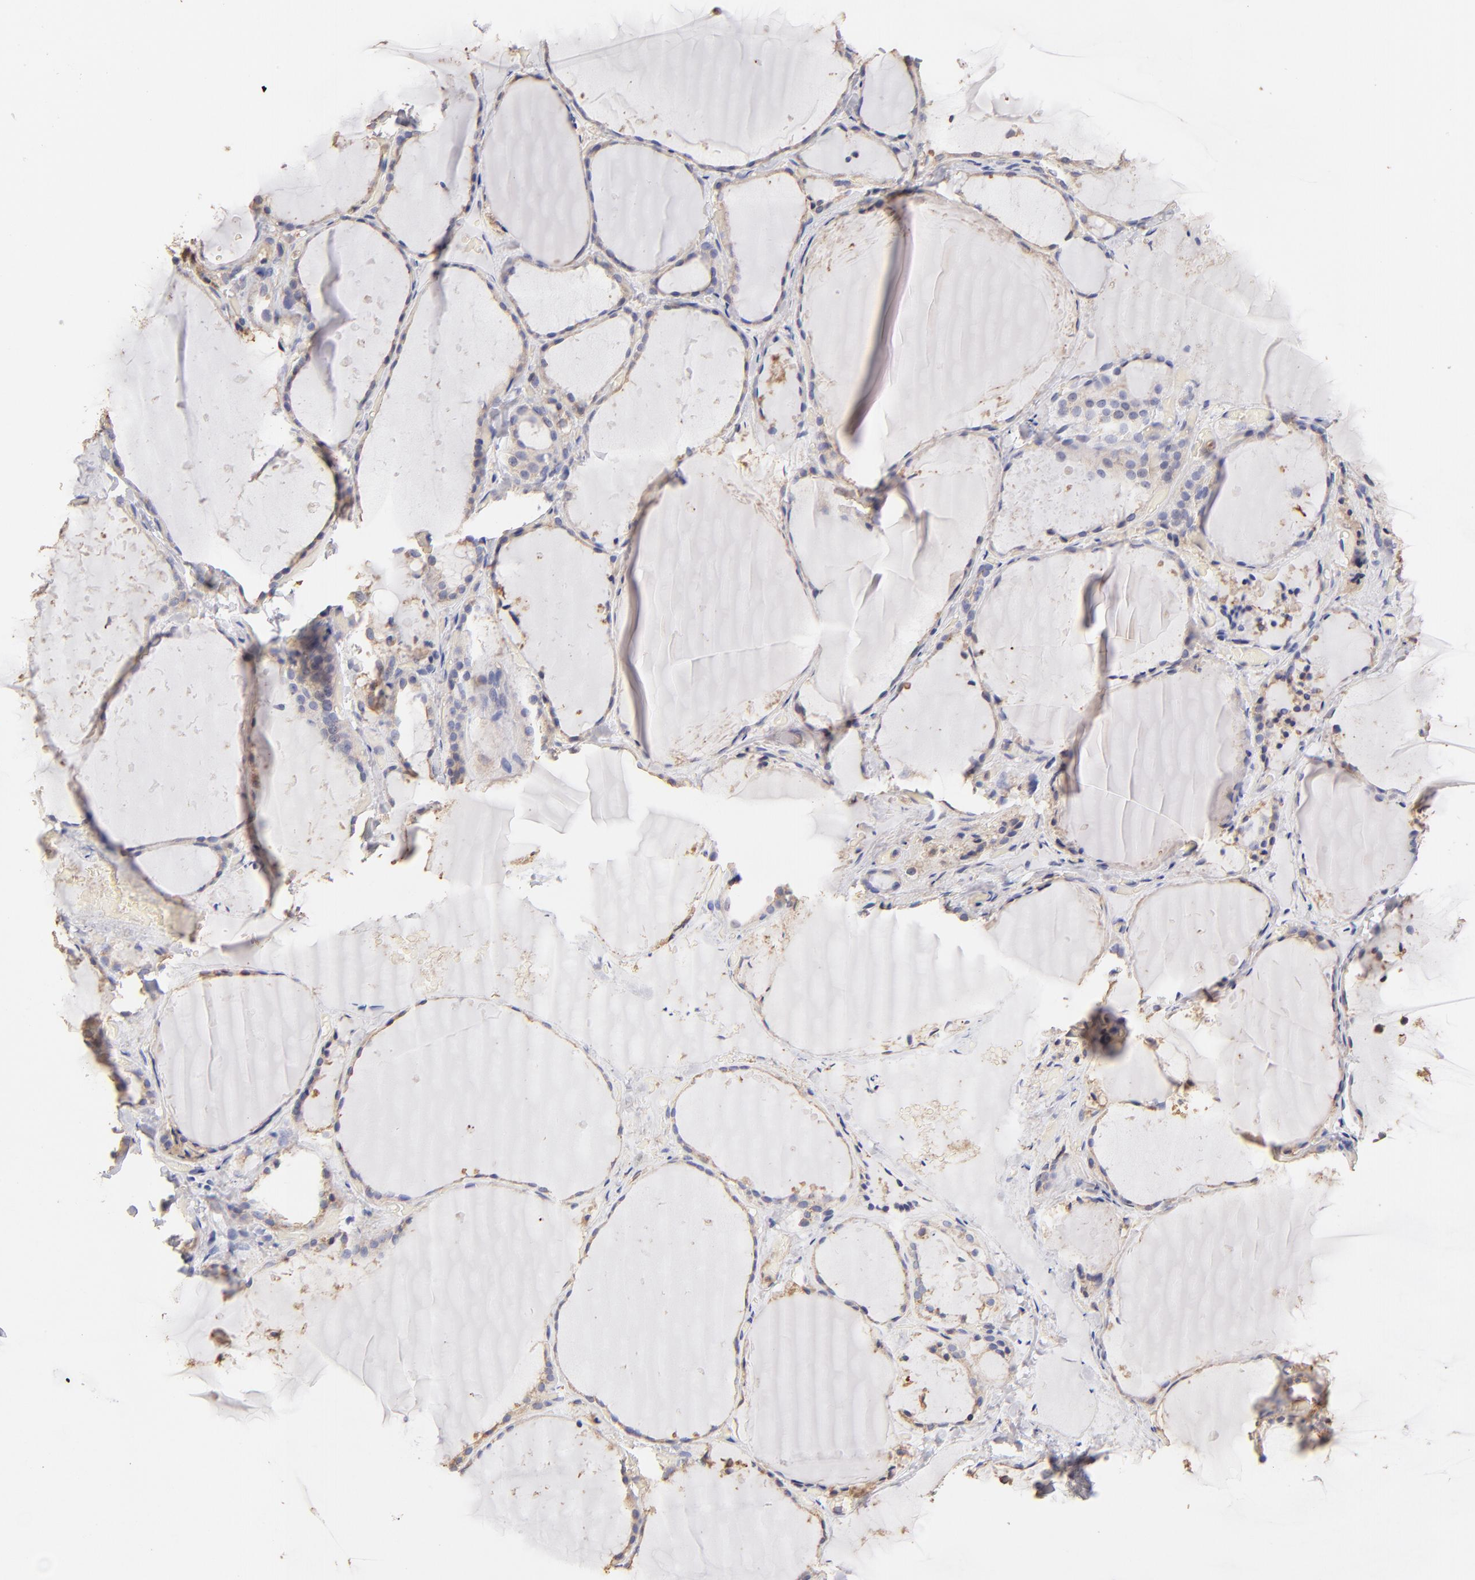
{"staining": {"intensity": "weak", "quantity": "25%-75%", "location": "cytoplasmic/membranous"}, "tissue": "thyroid gland", "cell_type": "Glandular cells", "image_type": "normal", "snomed": [{"axis": "morphology", "description": "Normal tissue, NOS"}, {"axis": "topography", "description": "Thyroid gland"}], "caption": "Protein expression analysis of unremarkable thyroid gland exhibits weak cytoplasmic/membranous positivity in approximately 25%-75% of glandular cells.", "gene": "ABCB1", "patient": {"sex": "female", "age": 22}}